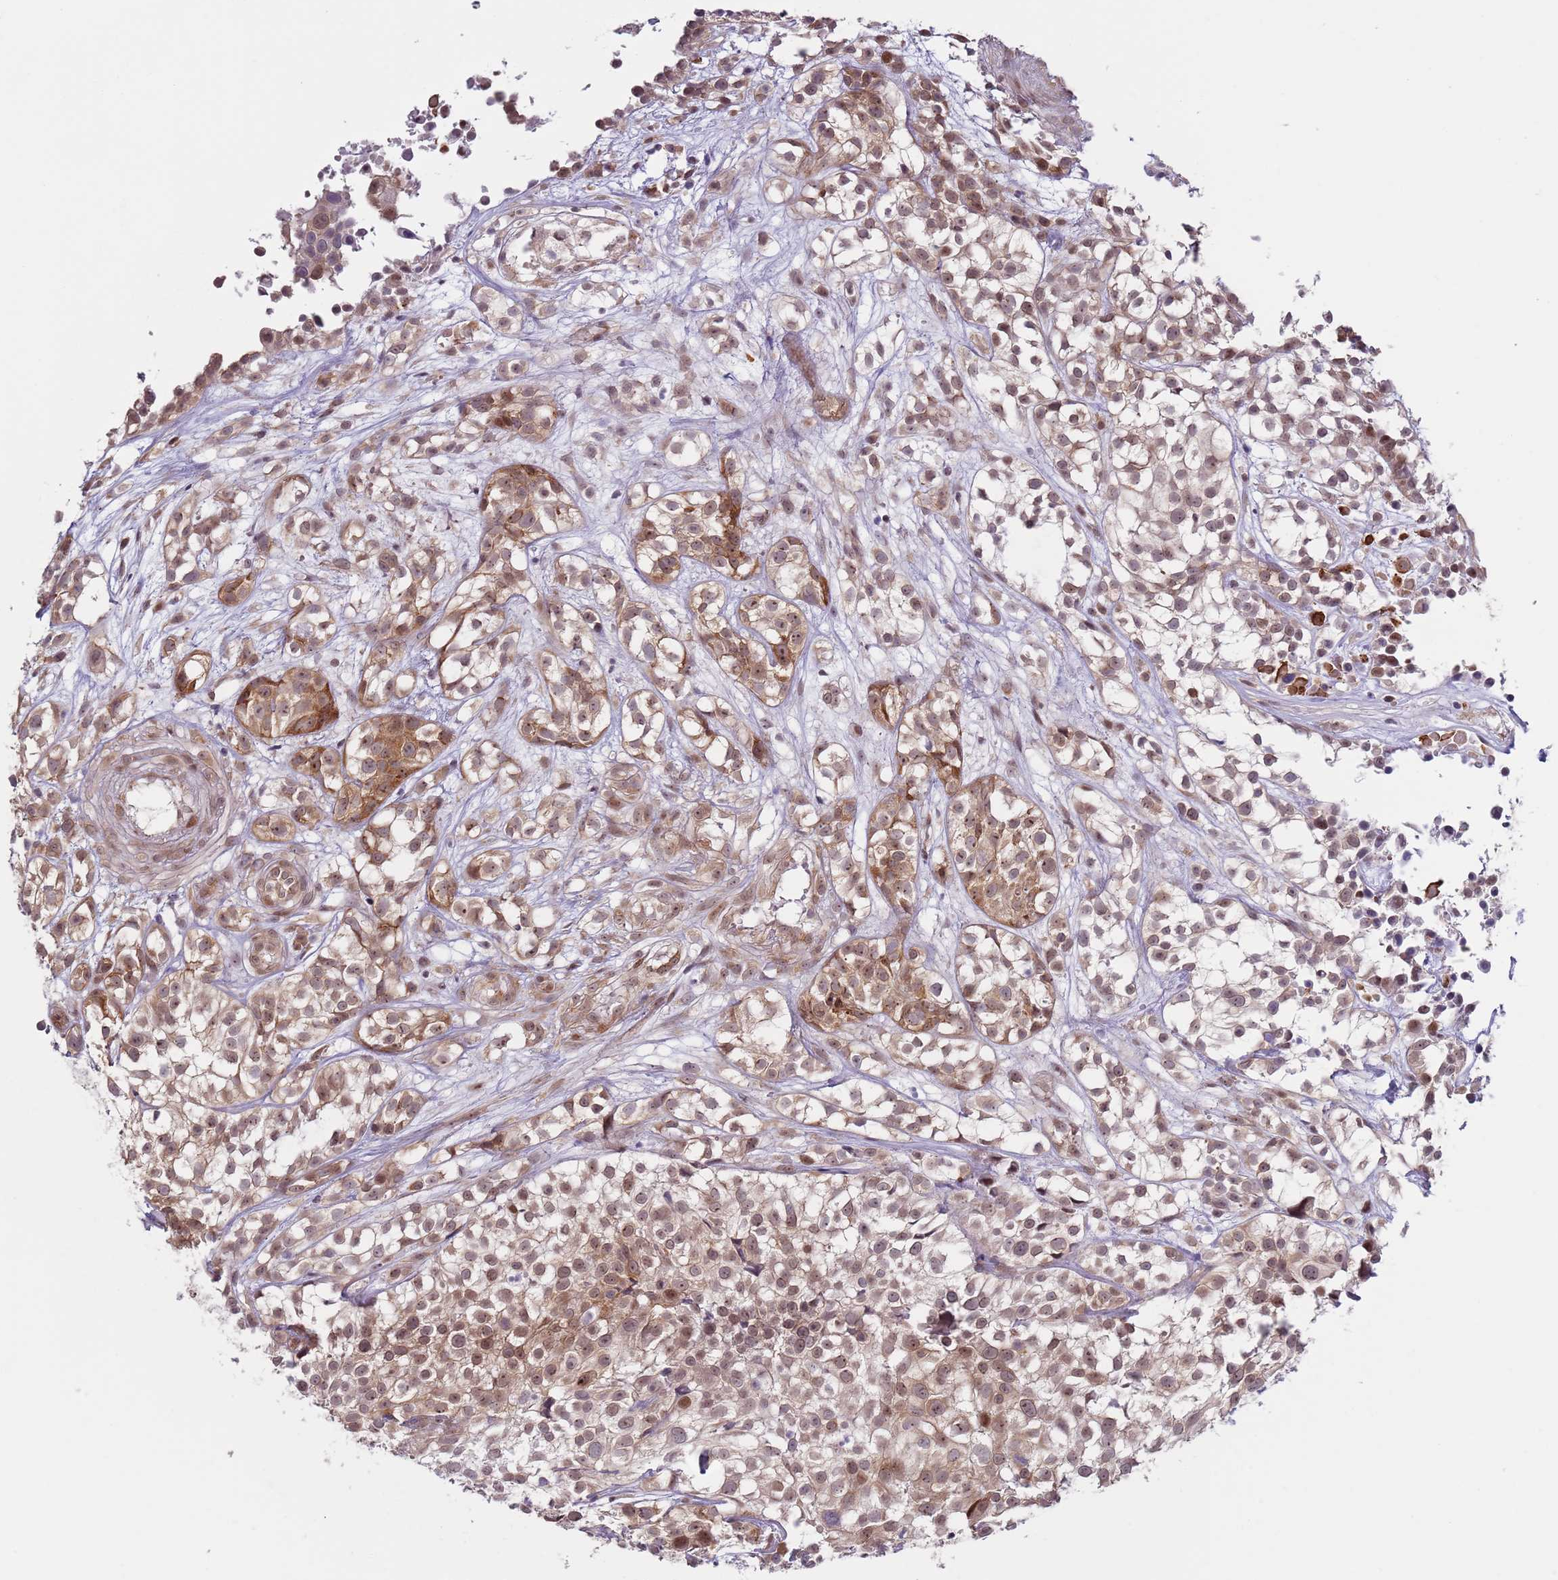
{"staining": {"intensity": "moderate", "quantity": ">75%", "location": "cytoplasmic/membranous,nuclear"}, "tissue": "urothelial cancer", "cell_type": "Tumor cells", "image_type": "cancer", "snomed": [{"axis": "morphology", "description": "Urothelial carcinoma, High grade"}, {"axis": "topography", "description": "Urinary bladder"}], "caption": "Immunohistochemical staining of urothelial cancer displays moderate cytoplasmic/membranous and nuclear protein expression in about >75% of tumor cells.", "gene": "SLC25A32", "patient": {"sex": "male", "age": 56}}